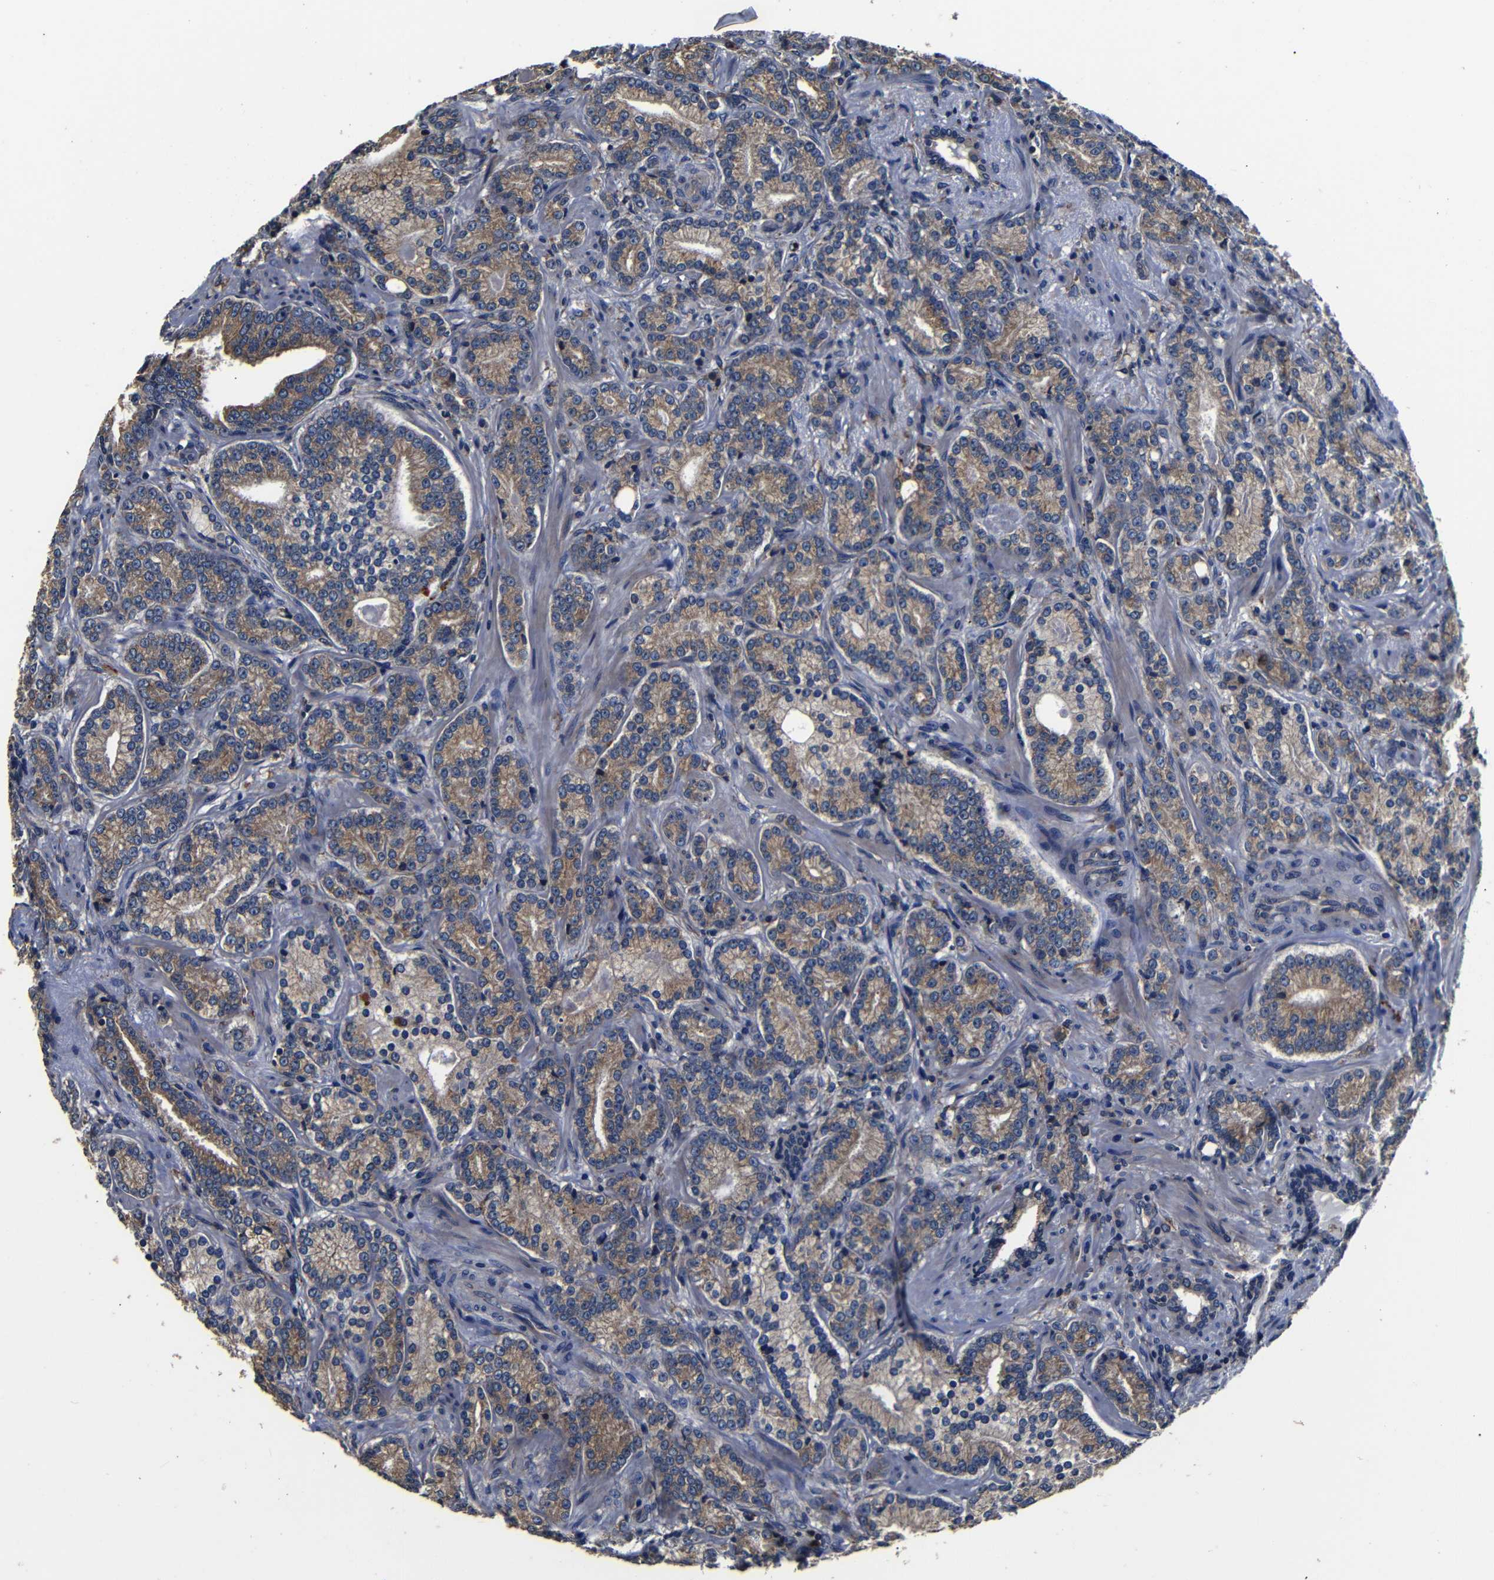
{"staining": {"intensity": "moderate", "quantity": ">75%", "location": "cytoplasmic/membranous"}, "tissue": "prostate cancer", "cell_type": "Tumor cells", "image_type": "cancer", "snomed": [{"axis": "morphology", "description": "Adenocarcinoma, High grade"}, {"axis": "topography", "description": "Prostate"}], "caption": "This is an image of immunohistochemistry (IHC) staining of prostate cancer, which shows moderate expression in the cytoplasmic/membranous of tumor cells.", "gene": "SCN9A", "patient": {"sex": "male", "age": 61}}